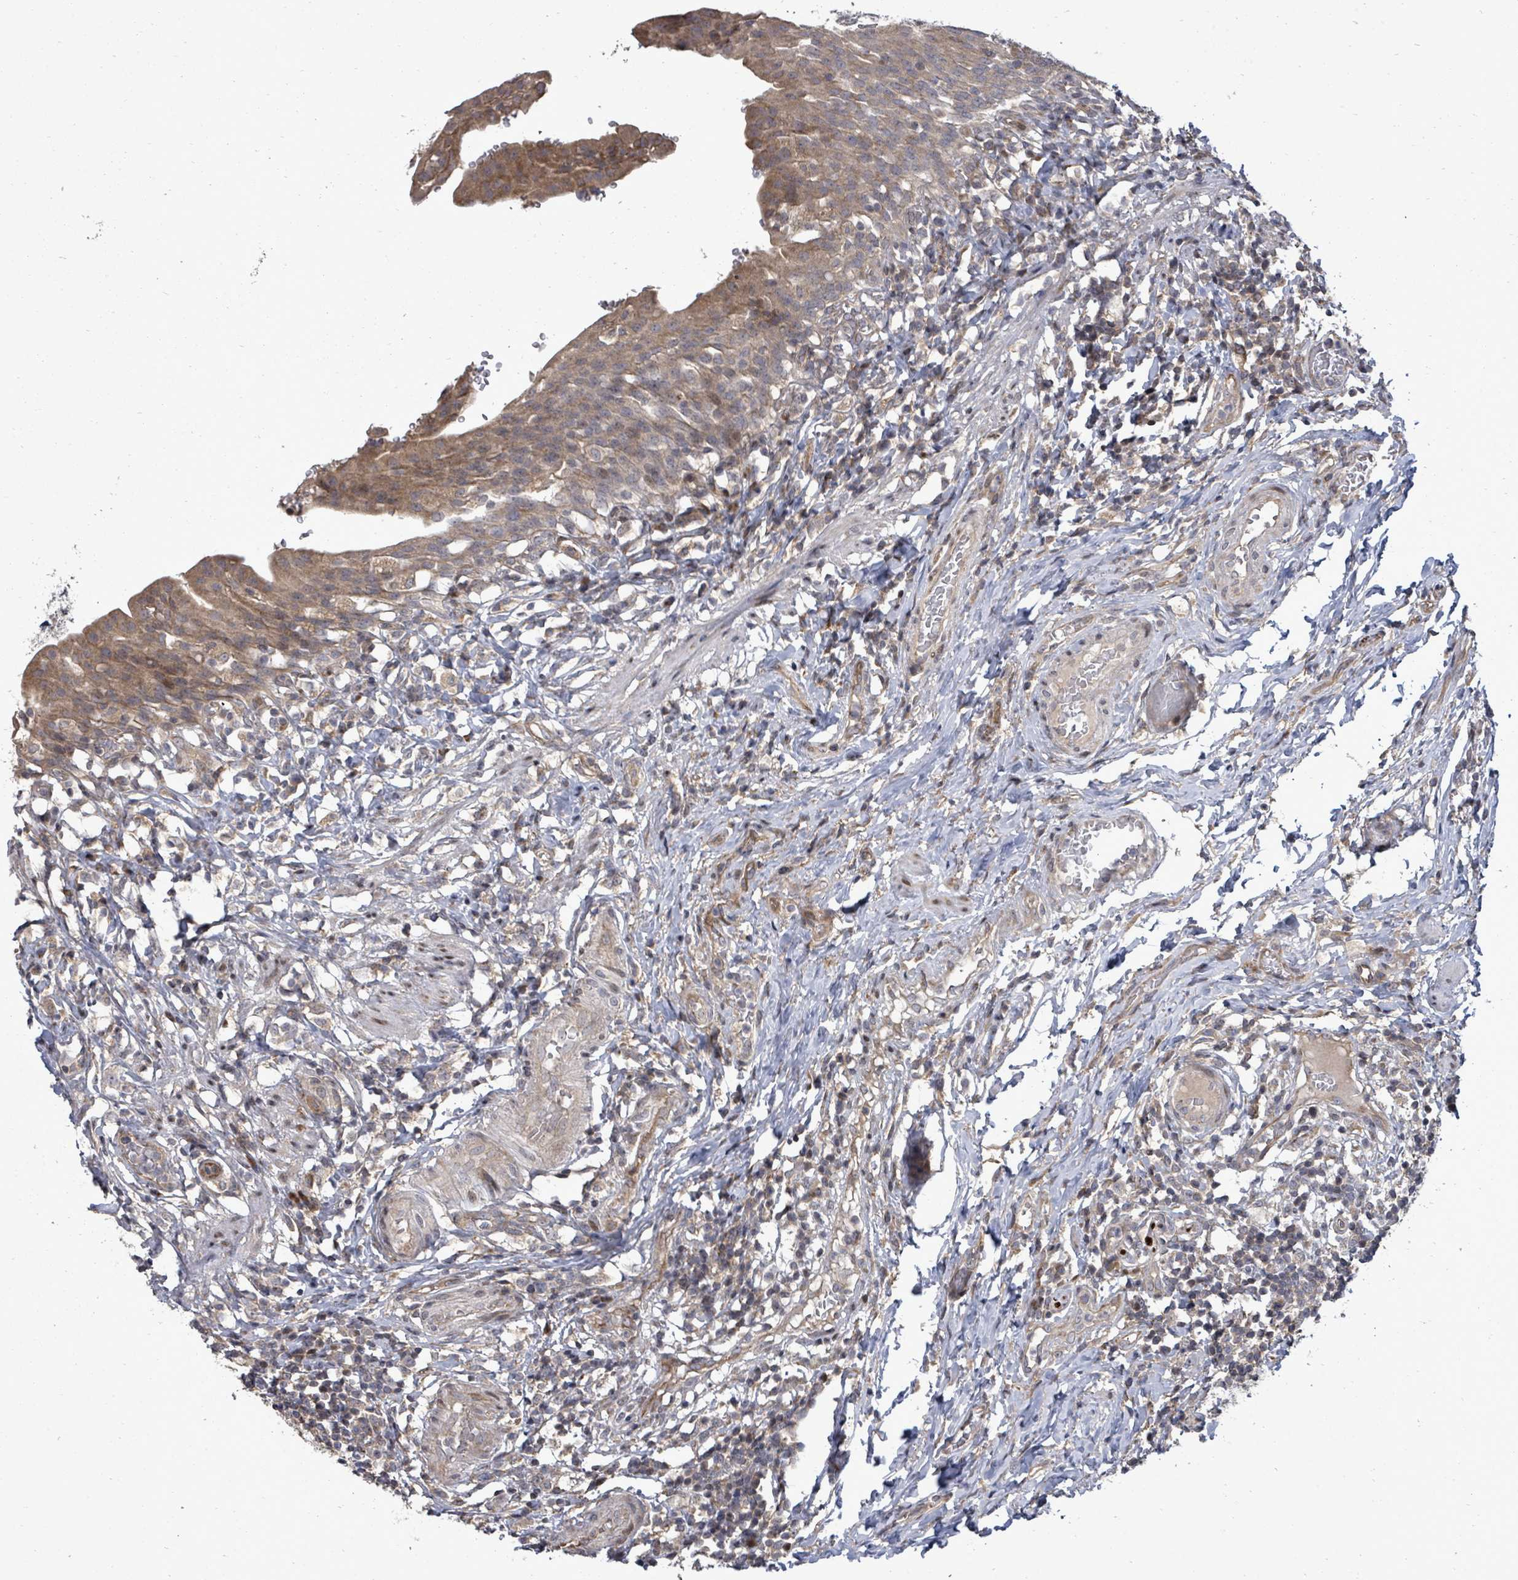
{"staining": {"intensity": "moderate", "quantity": "25%-75%", "location": "cytoplasmic/membranous,nuclear"}, "tissue": "urinary bladder", "cell_type": "Urothelial cells", "image_type": "normal", "snomed": [{"axis": "morphology", "description": "Normal tissue, NOS"}, {"axis": "morphology", "description": "Inflammation, NOS"}, {"axis": "topography", "description": "Urinary bladder"}], "caption": "Normal urinary bladder reveals moderate cytoplasmic/membranous,nuclear positivity in about 25%-75% of urothelial cells, visualized by immunohistochemistry.", "gene": "KRTAP27", "patient": {"sex": "male", "age": 64}}